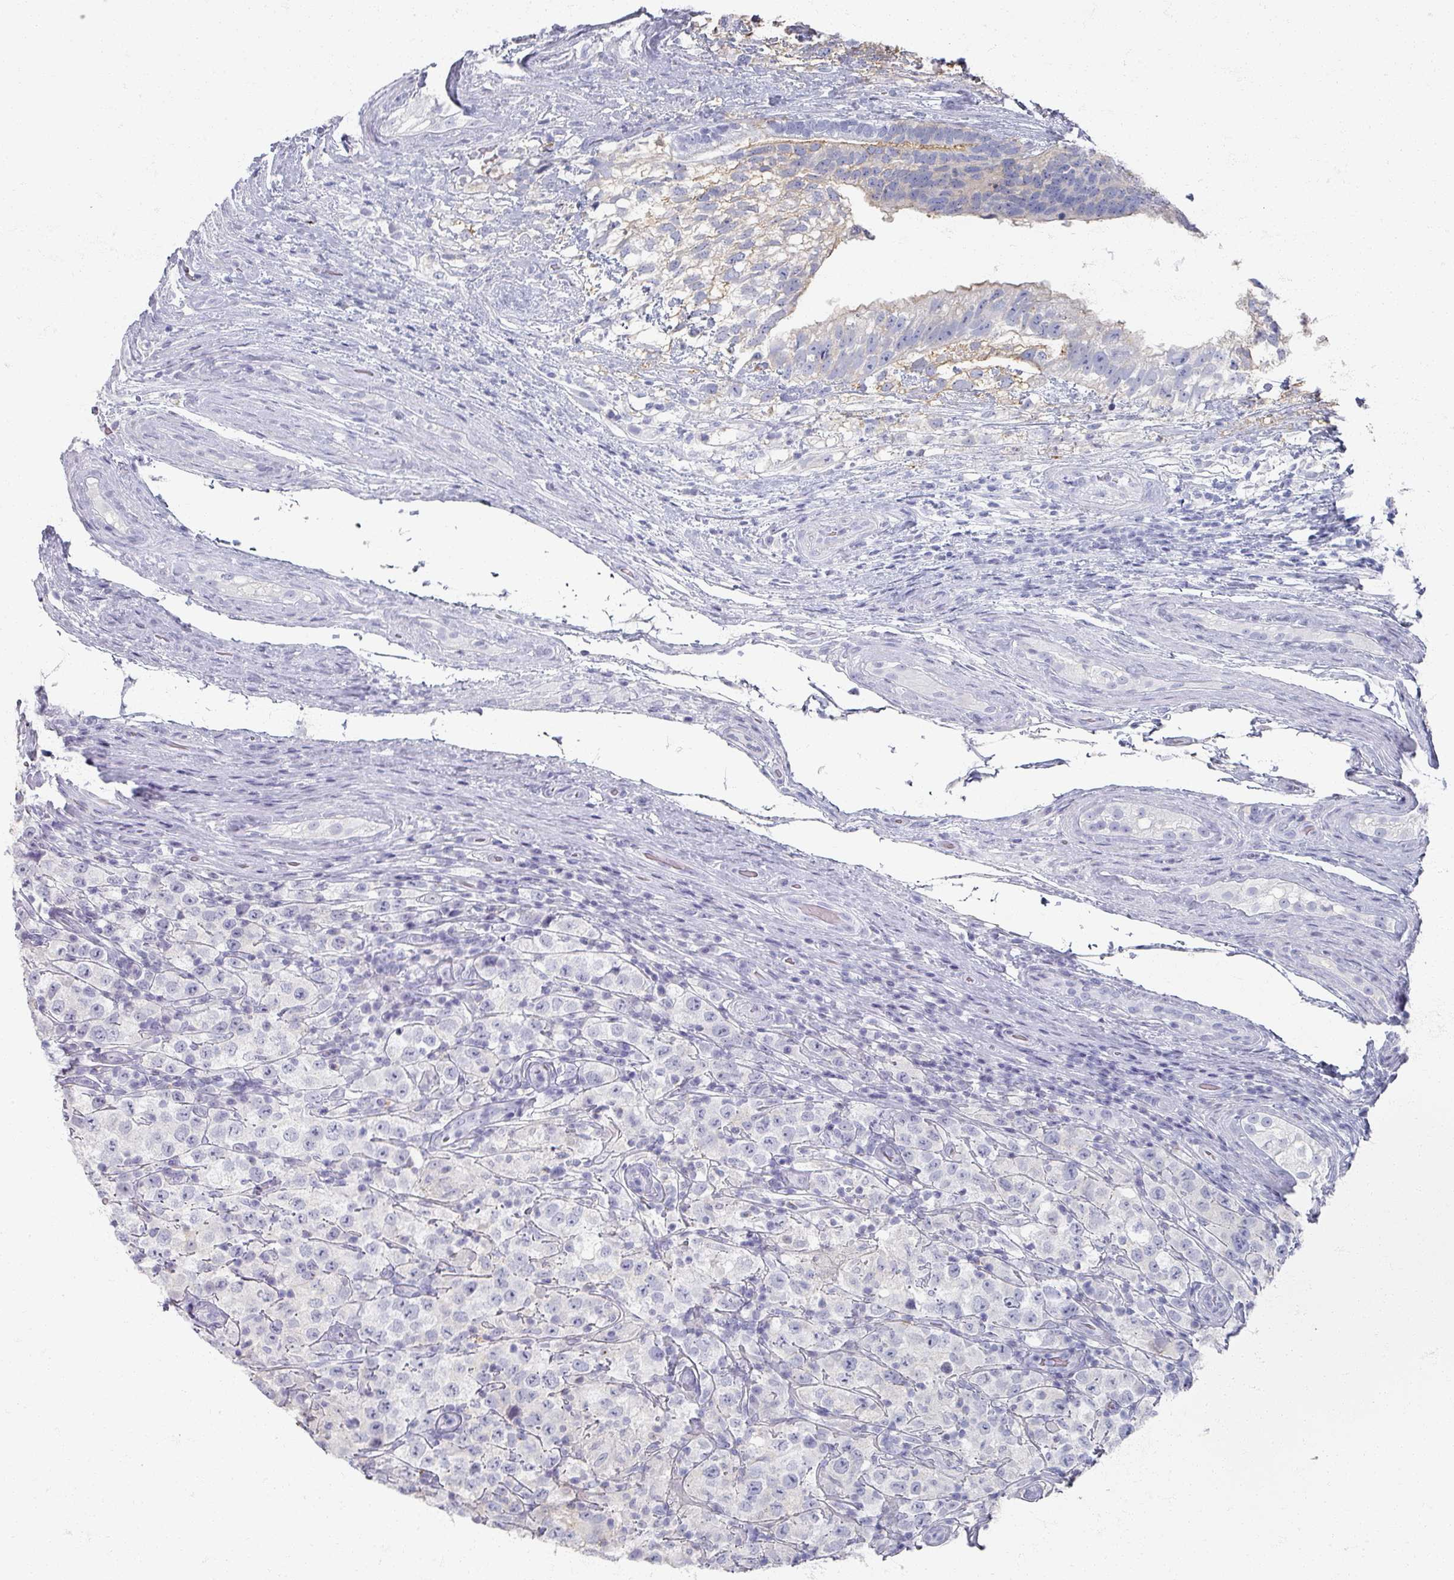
{"staining": {"intensity": "negative", "quantity": "none", "location": "none"}, "tissue": "testis cancer", "cell_type": "Tumor cells", "image_type": "cancer", "snomed": [{"axis": "morphology", "description": "Seminoma, NOS"}, {"axis": "morphology", "description": "Carcinoma, Embryonal, NOS"}, {"axis": "topography", "description": "Testis"}], "caption": "IHC image of neoplastic tissue: testis seminoma stained with DAB exhibits no significant protein positivity in tumor cells.", "gene": "OMG", "patient": {"sex": "male", "age": 41}}